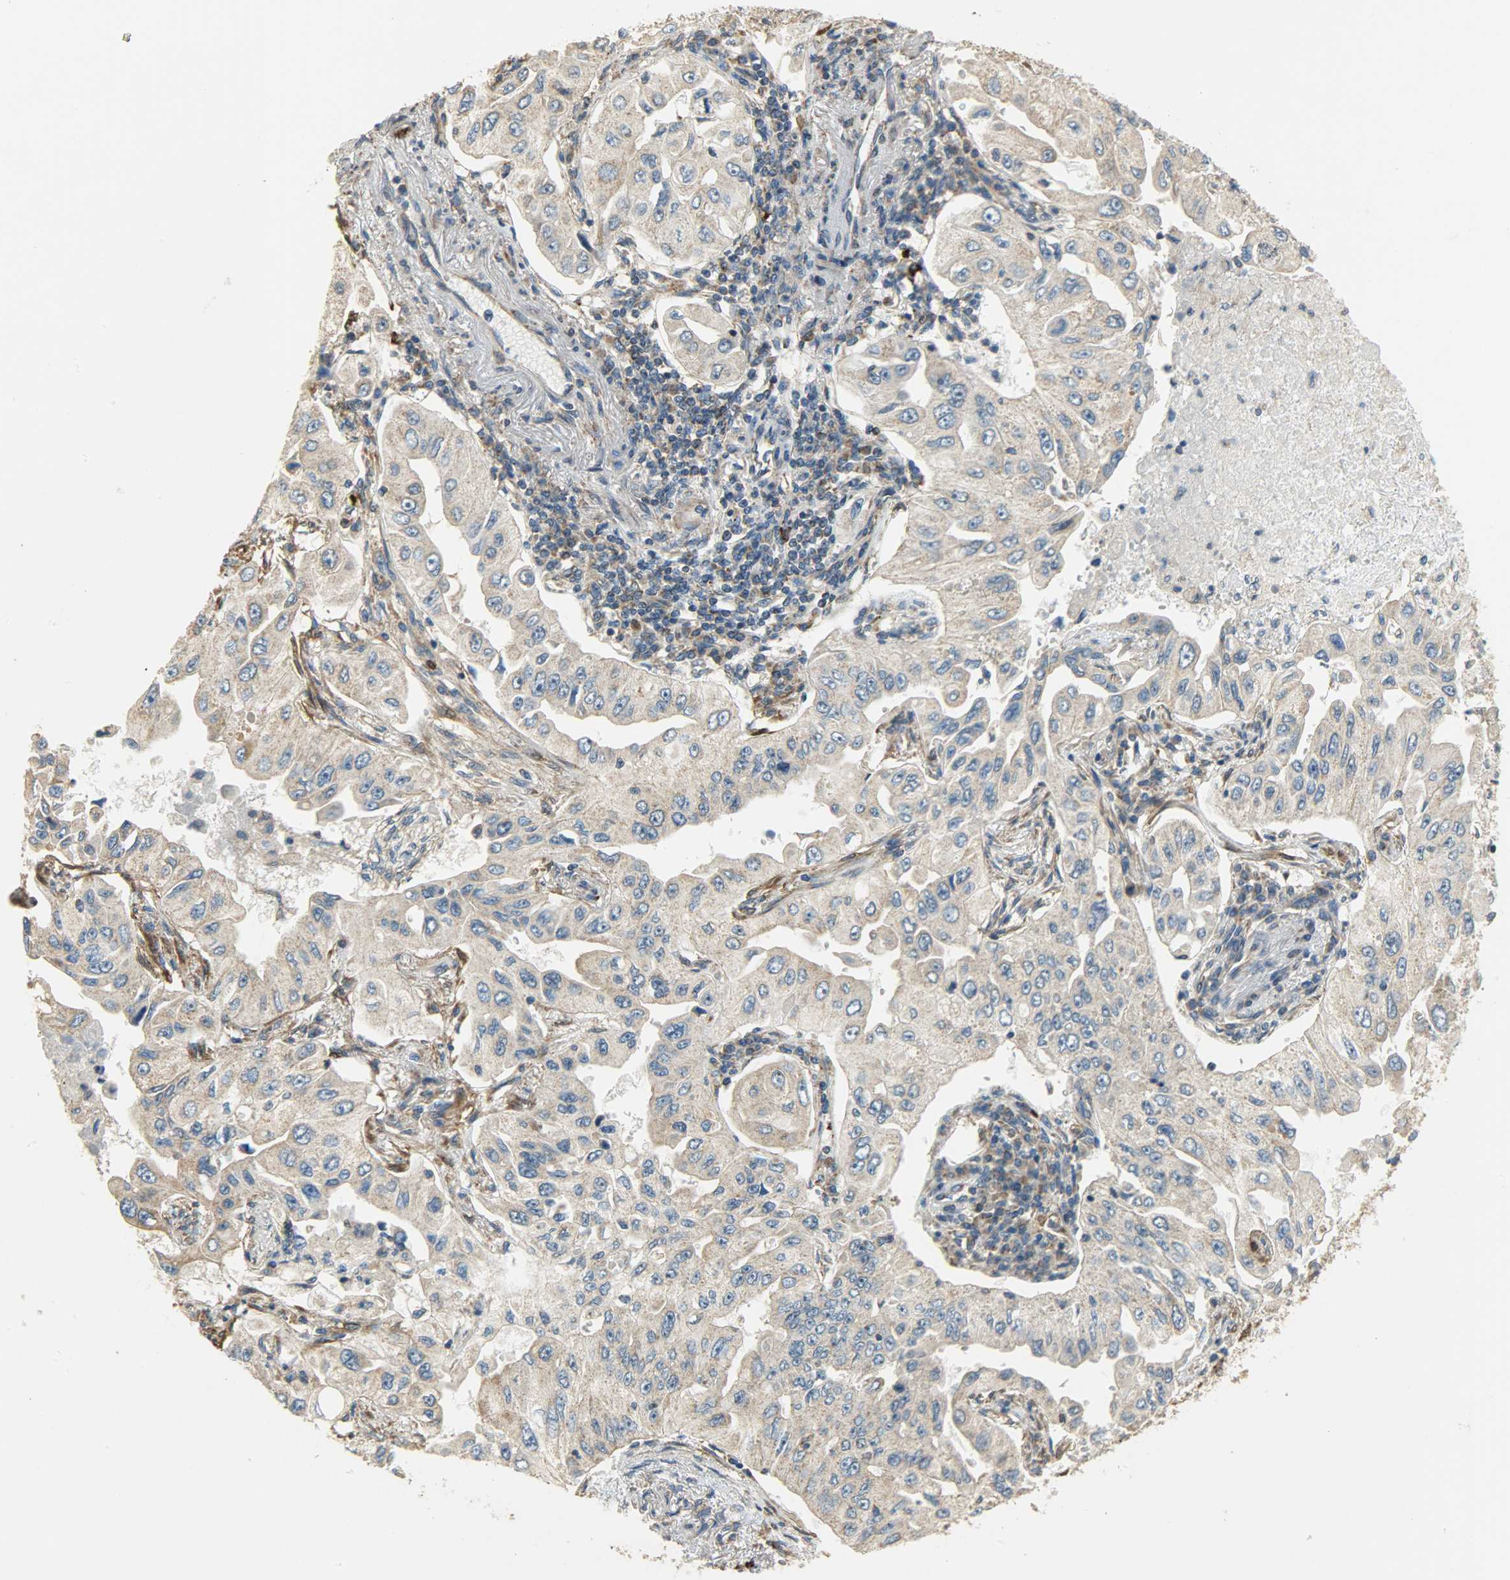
{"staining": {"intensity": "weak", "quantity": ">75%", "location": "cytoplasmic/membranous"}, "tissue": "lung cancer", "cell_type": "Tumor cells", "image_type": "cancer", "snomed": [{"axis": "morphology", "description": "Adenocarcinoma, NOS"}, {"axis": "topography", "description": "Lung"}], "caption": "IHC image of neoplastic tissue: human lung cancer (adenocarcinoma) stained using IHC displays low levels of weak protein expression localized specifically in the cytoplasmic/membranous of tumor cells, appearing as a cytoplasmic/membranous brown color.", "gene": "C1orf198", "patient": {"sex": "male", "age": 84}}